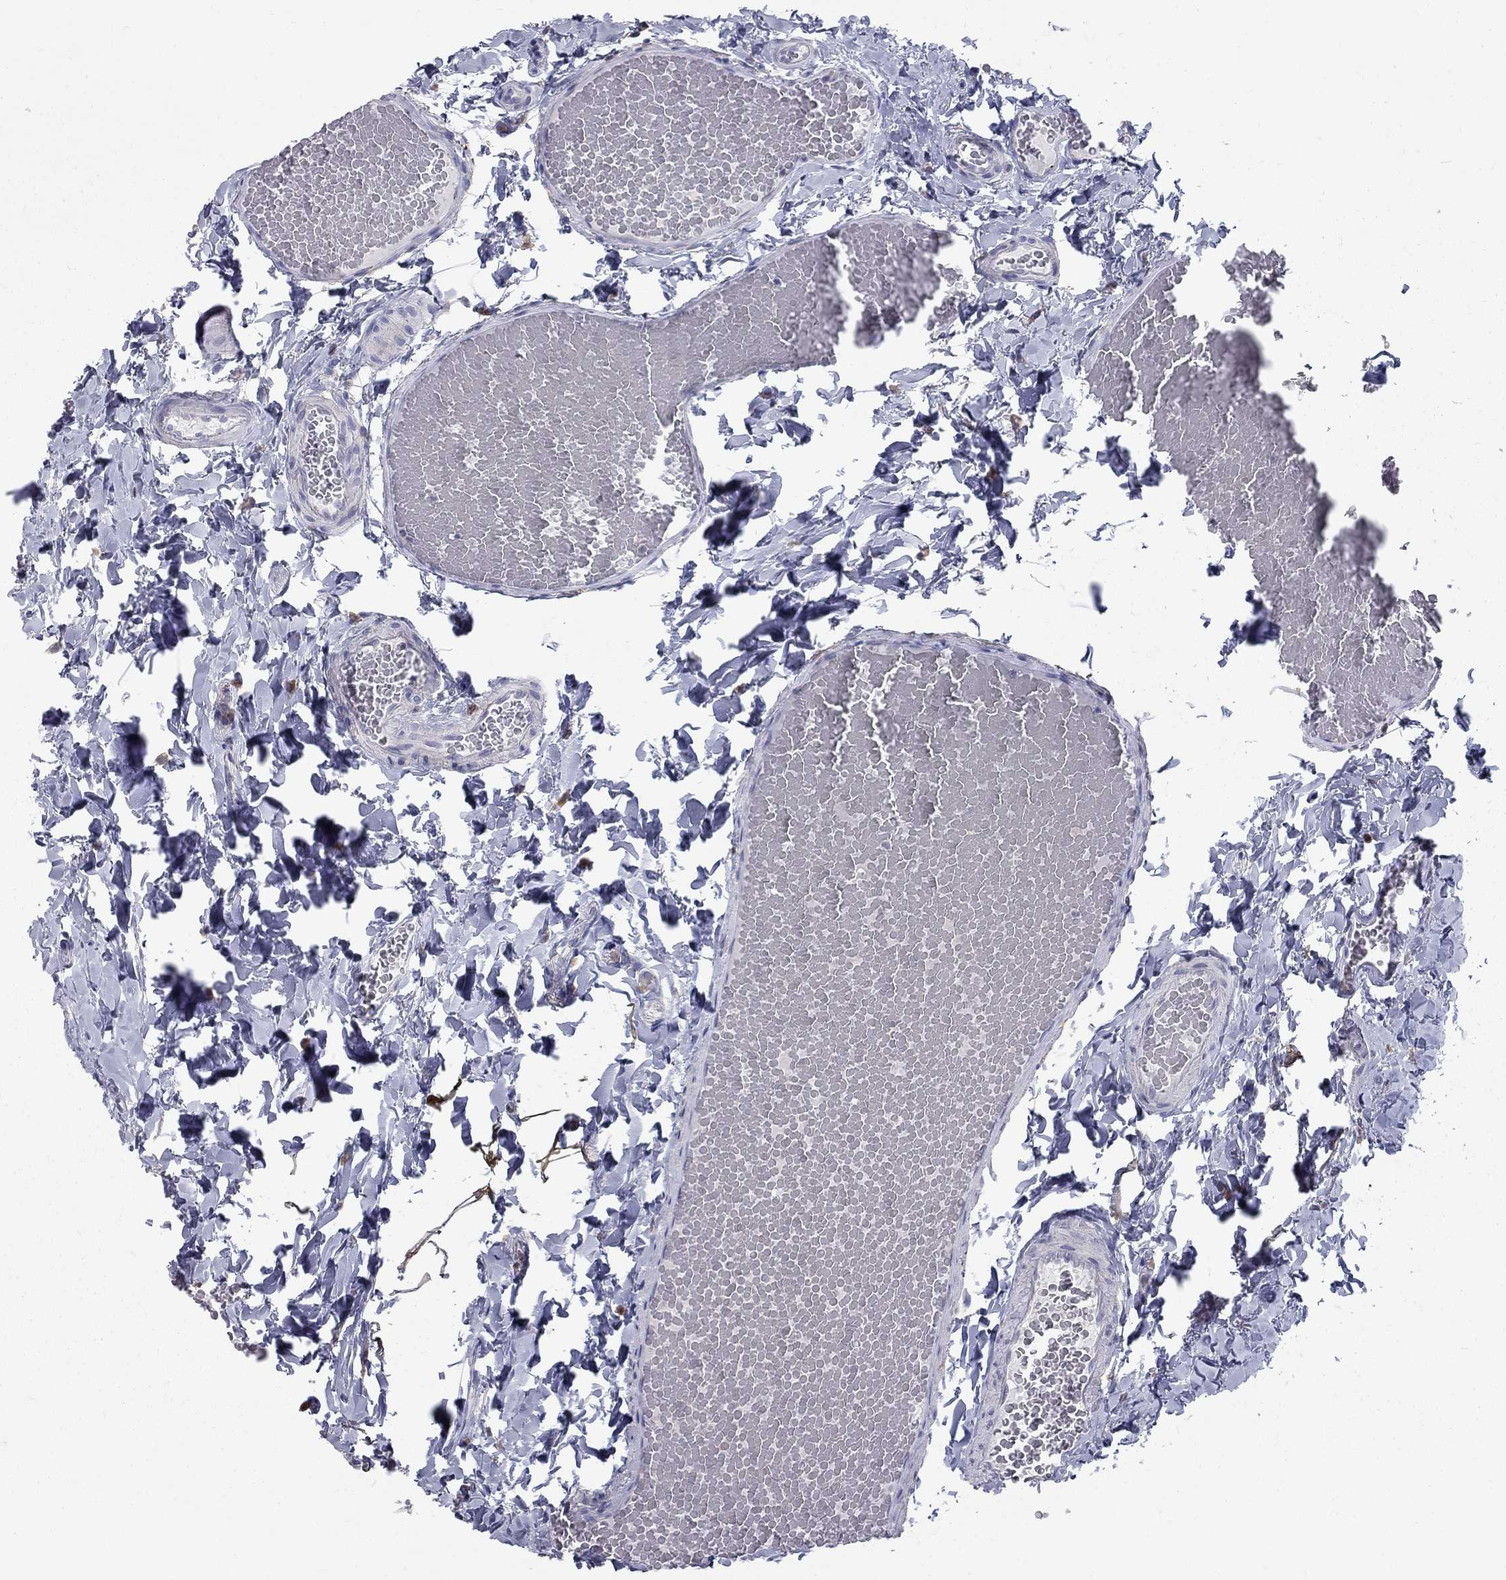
{"staining": {"intensity": "negative", "quantity": "none", "location": "none"}, "tissue": "colon", "cell_type": "Endothelial cells", "image_type": "normal", "snomed": [{"axis": "morphology", "description": "Normal tissue, NOS"}, {"axis": "topography", "description": "Colon"}], "caption": "Immunohistochemistry image of benign colon: human colon stained with DAB (3,3'-diaminobenzidine) reveals no significant protein positivity in endothelial cells.", "gene": "KIAA0319L", "patient": {"sex": "male", "age": 47}}